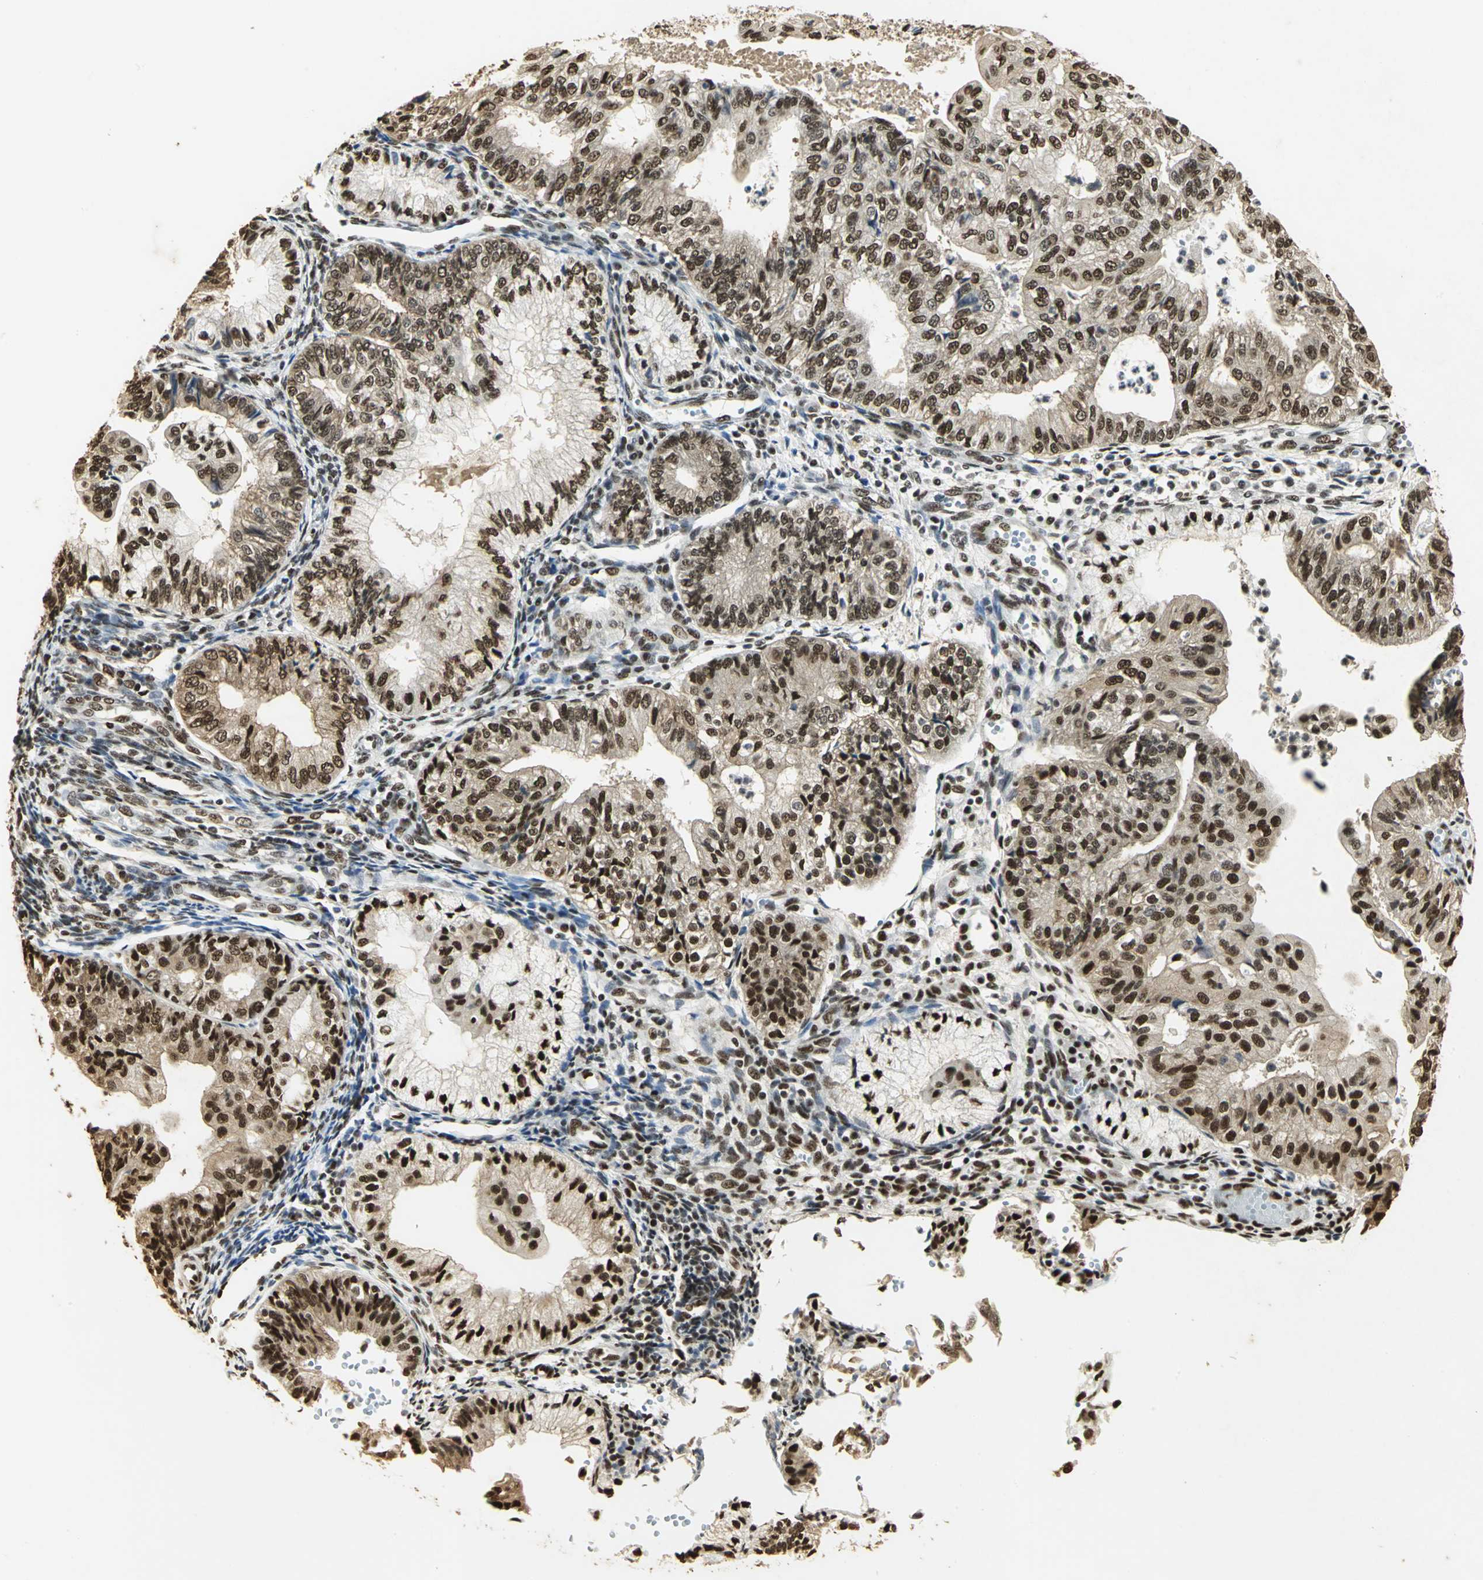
{"staining": {"intensity": "strong", "quantity": ">75%", "location": "cytoplasmic/membranous,nuclear"}, "tissue": "endometrial cancer", "cell_type": "Tumor cells", "image_type": "cancer", "snomed": [{"axis": "morphology", "description": "Adenocarcinoma, NOS"}, {"axis": "topography", "description": "Endometrium"}], "caption": "Human endometrial adenocarcinoma stained with a protein marker shows strong staining in tumor cells.", "gene": "SET", "patient": {"sex": "female", "age": 59}}